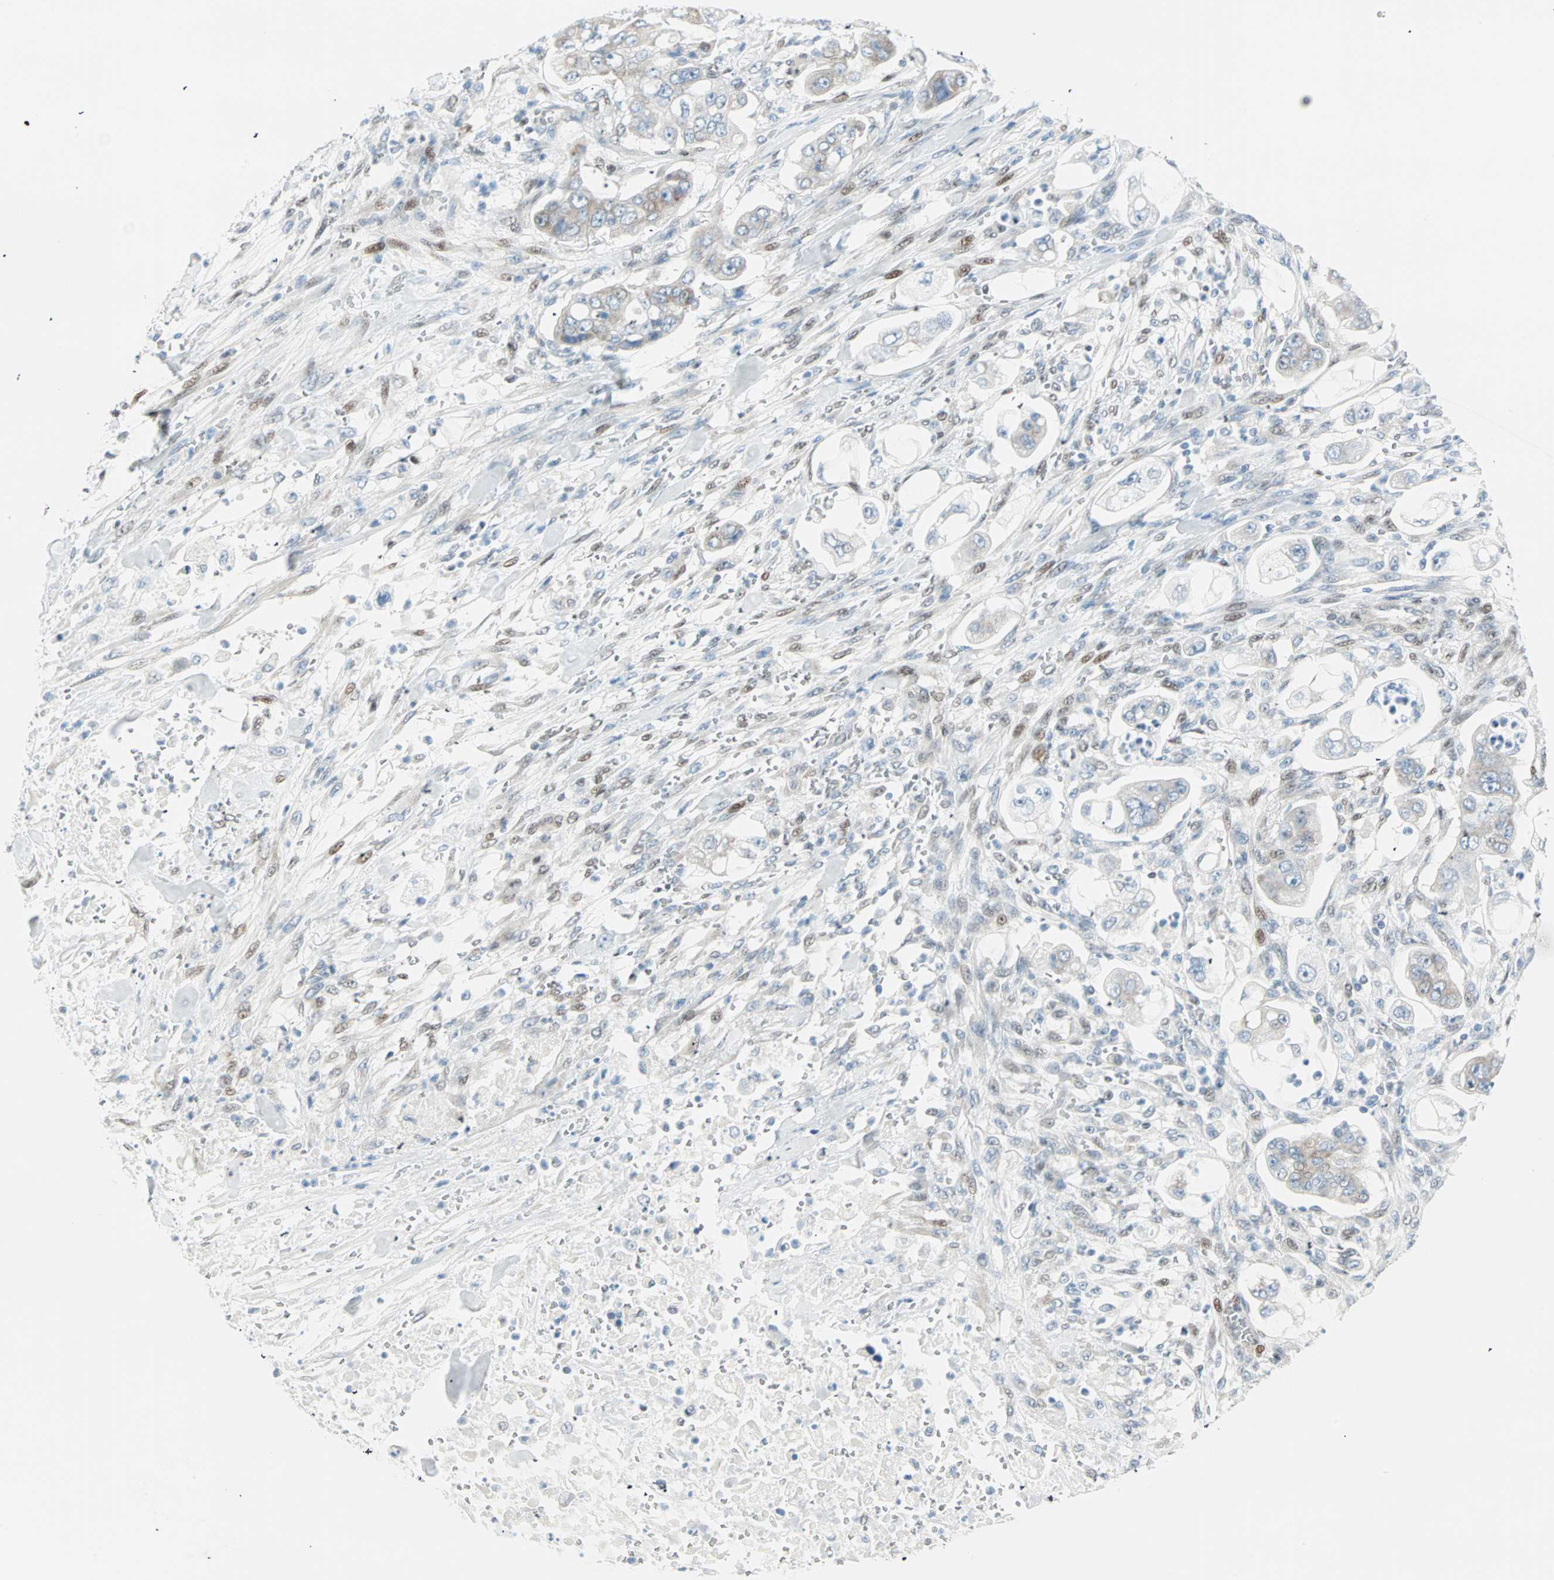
{"staining": {"intensity": "weak", "quantity": "<25%", "location": "cytoplasmic/membranous"}, "tissue": "stomach cancer", "cell_type": "Tumor cells", "image_type": "cancer", "snomed": [{"axis": "morphology", "description": "Adenocarcinoma, NOS"}, {"axis": "topography", "description": "Stomach"}], "caption": "This is an immunohistochemistry image of stomach cancer. There is no positivity in tumor cells.", "gene": "PKNOX1", "patient": {"sex": "male", "age": 62}}